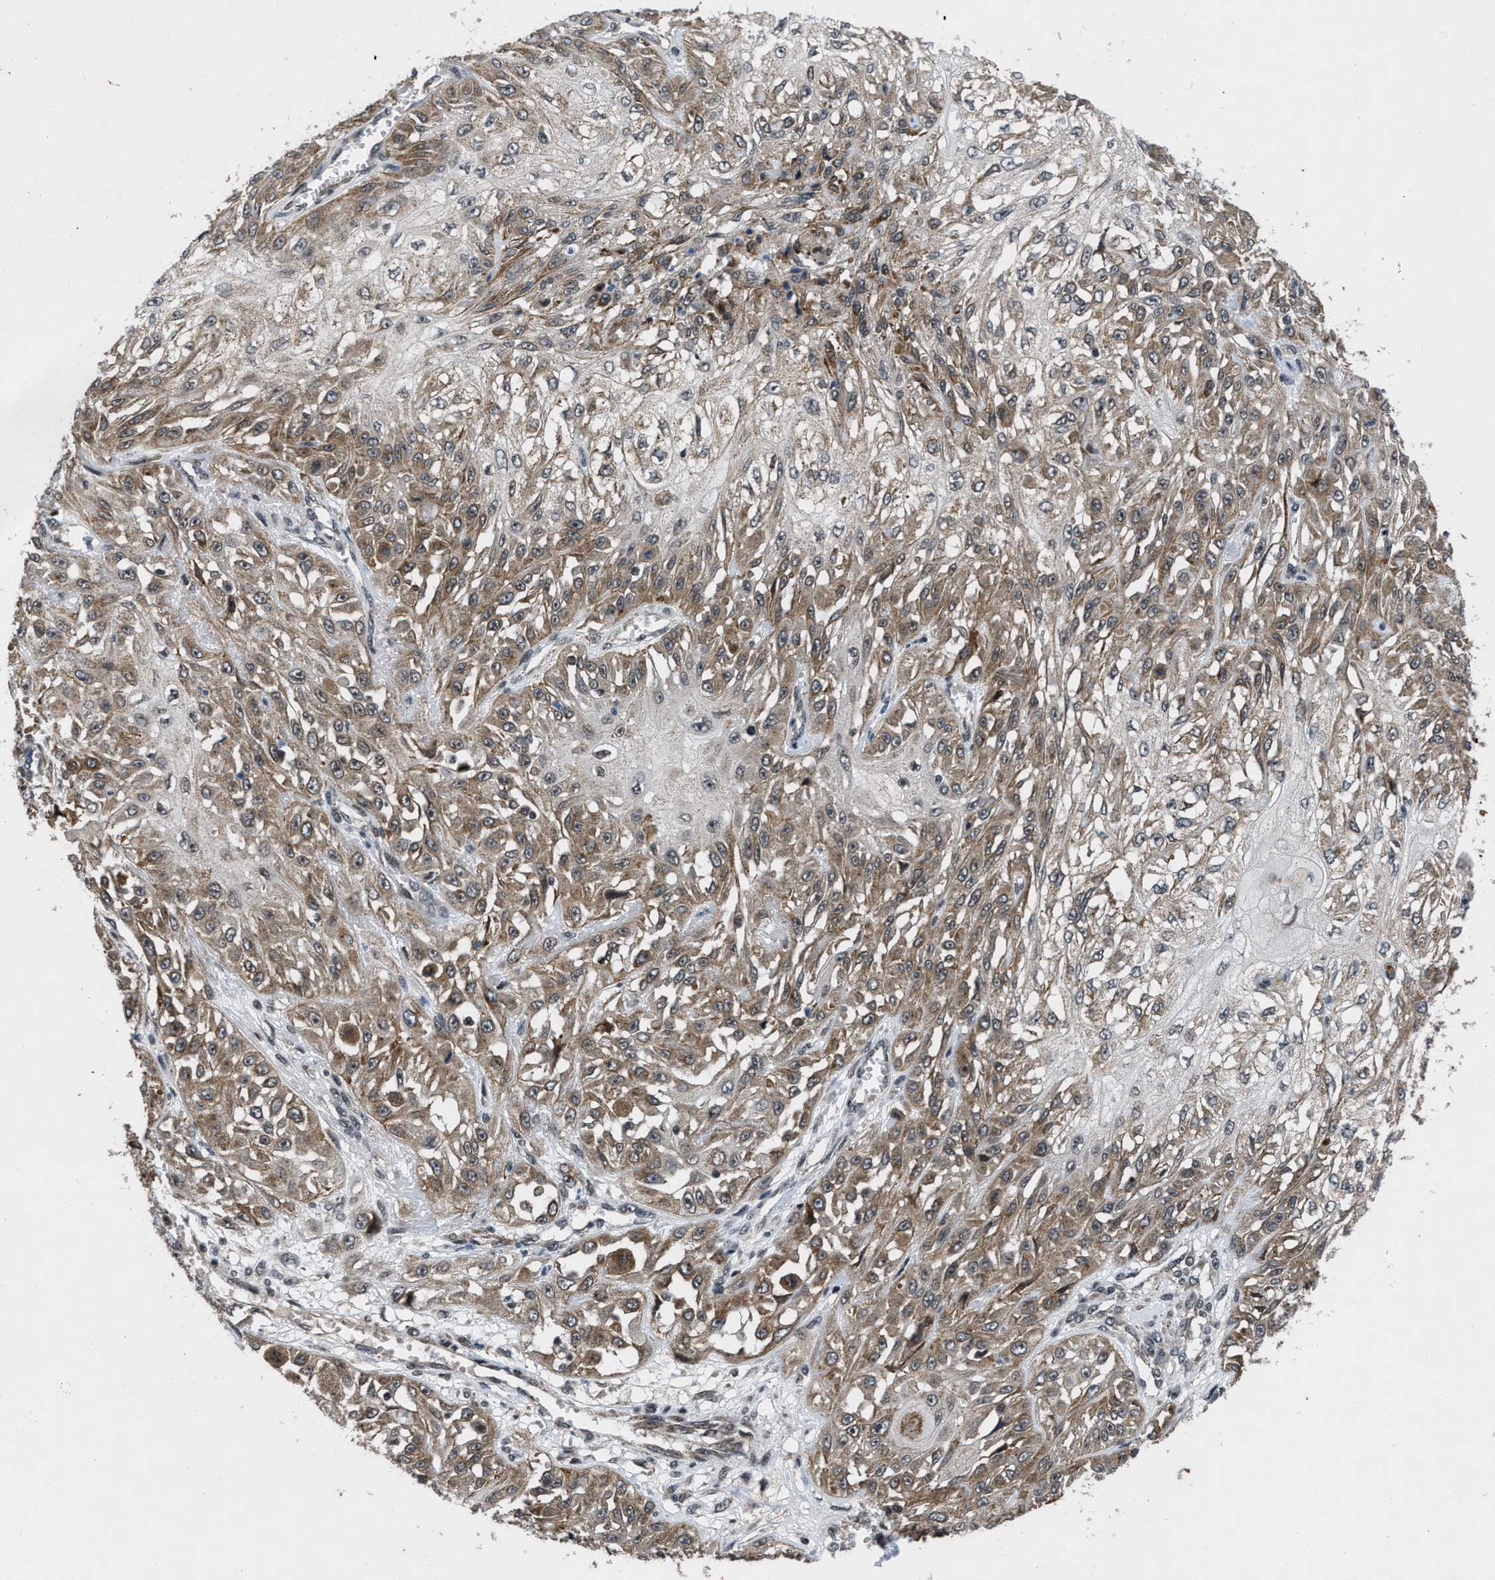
{"staining": {"intensity": "moderate", "quantity": ">75%", "location": "cytoplasmic/membranous"}, "tissue": "skin cancer", "cell_type": "Tumor cells", "image_type": "cancer", "snomed": [{"axis": "morphology", "description": "Squamous cell carcinoma, NOS"}, {"axis": "morphology", "description": "Squamous cell carcinoma, metastatic, NOS"}, {"axis": "topography", "description": "Skin"}, {"axis": "topography", "description": "Lymph node"}], "caption": "Tumor cells show medium levels of moderate cytoplasmic/membranous positivity in about >75% of cells in skin cancer.", "gene": "ZNHIT1", "patient": {"sex": "male", "age": 75}}